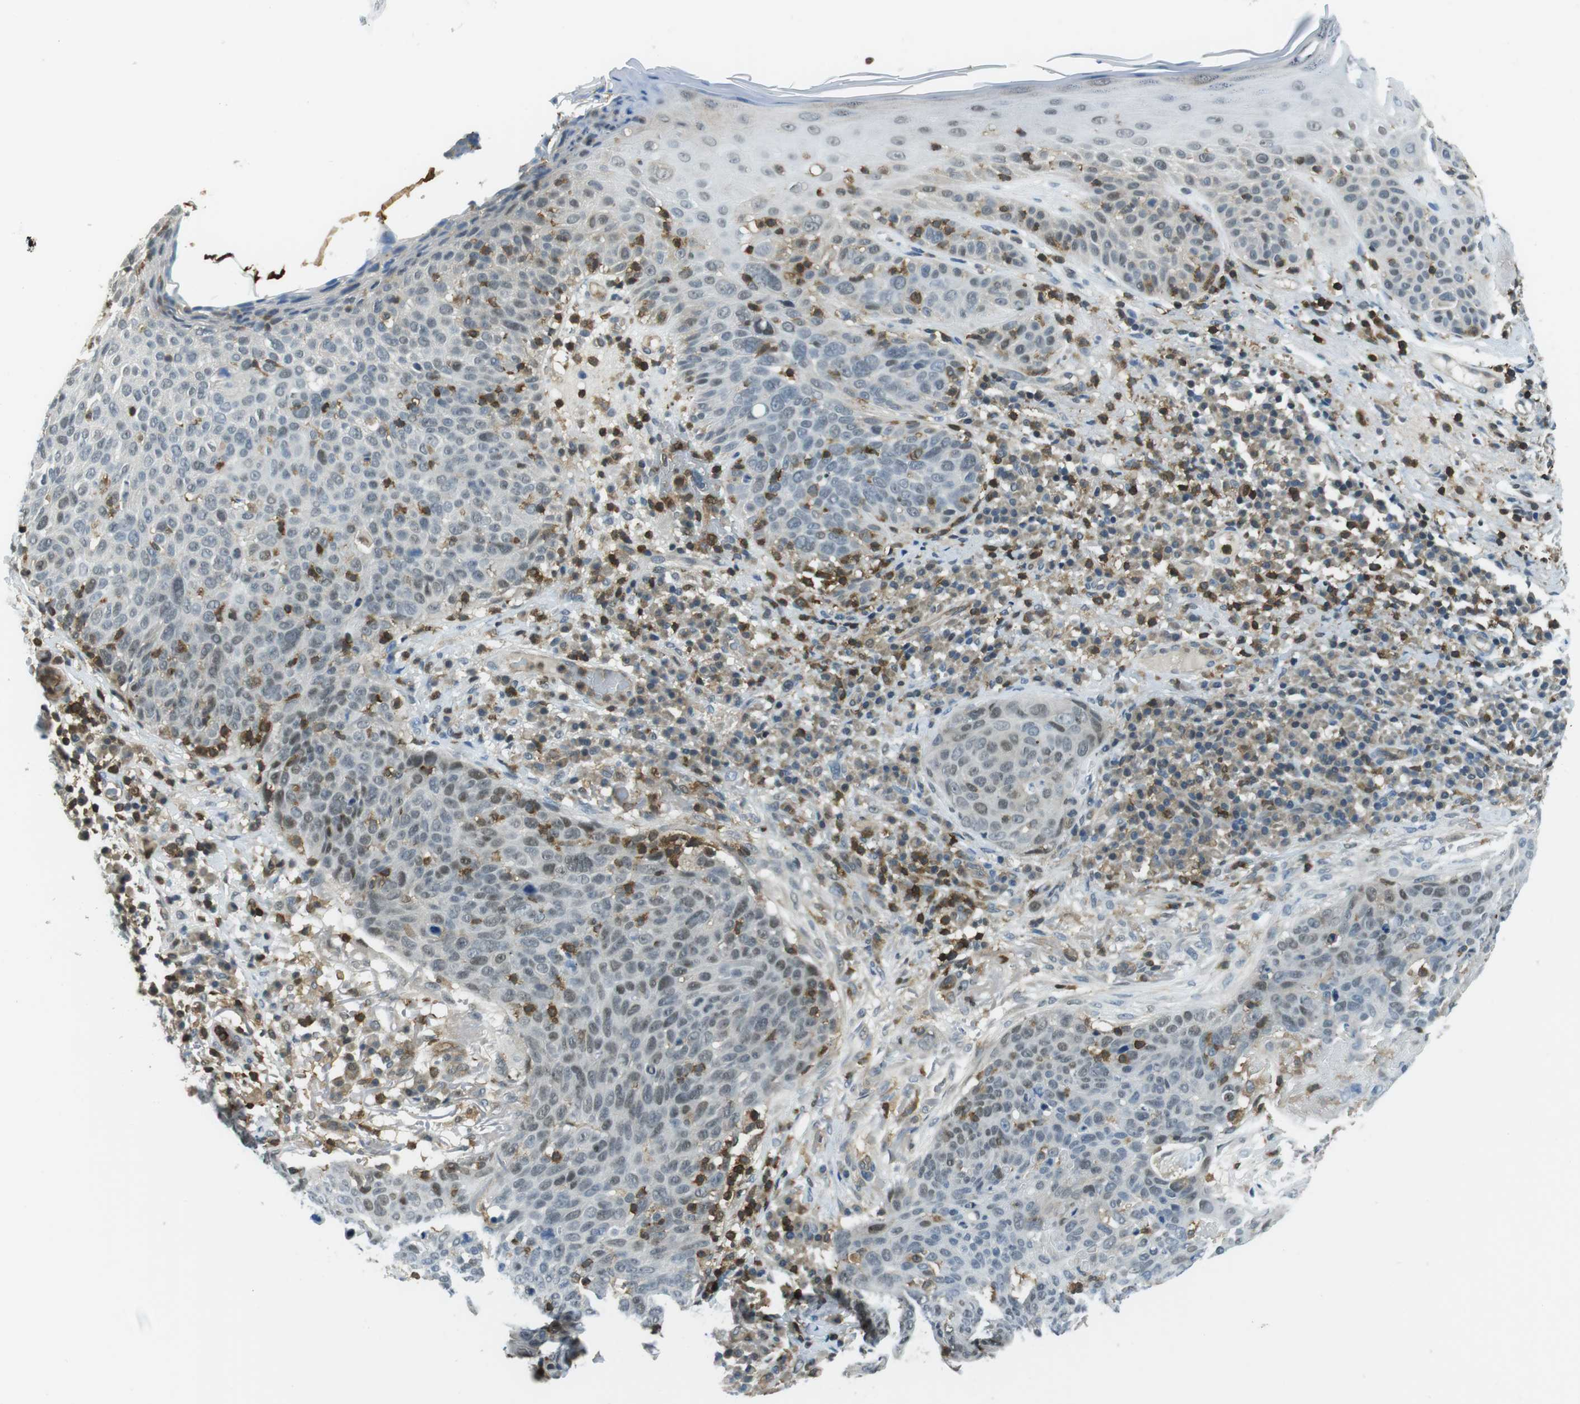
{"staining": {"intensity": "weak", "quantity": "<25%", "location": "nuclear"}, "tissue": "skin cancer", "cell_type": "Tumor cells", "image_type": "cancer", "snomed": [{"axis": "morphology", "description": "Squamous cell carcinoma in situ, NOS"}, {"axis": "morphology", "description": "Squamous cell carcinoma, NOS"}, {"axis": "topography", "description": "Skin"}], "caption": "Human squamous cell carcinoma (skin) stained for a protein using IHC demonstrates no staining in tumor cells.", "gene": "STK10", "patient": {"sex": "male", "age": 93}}